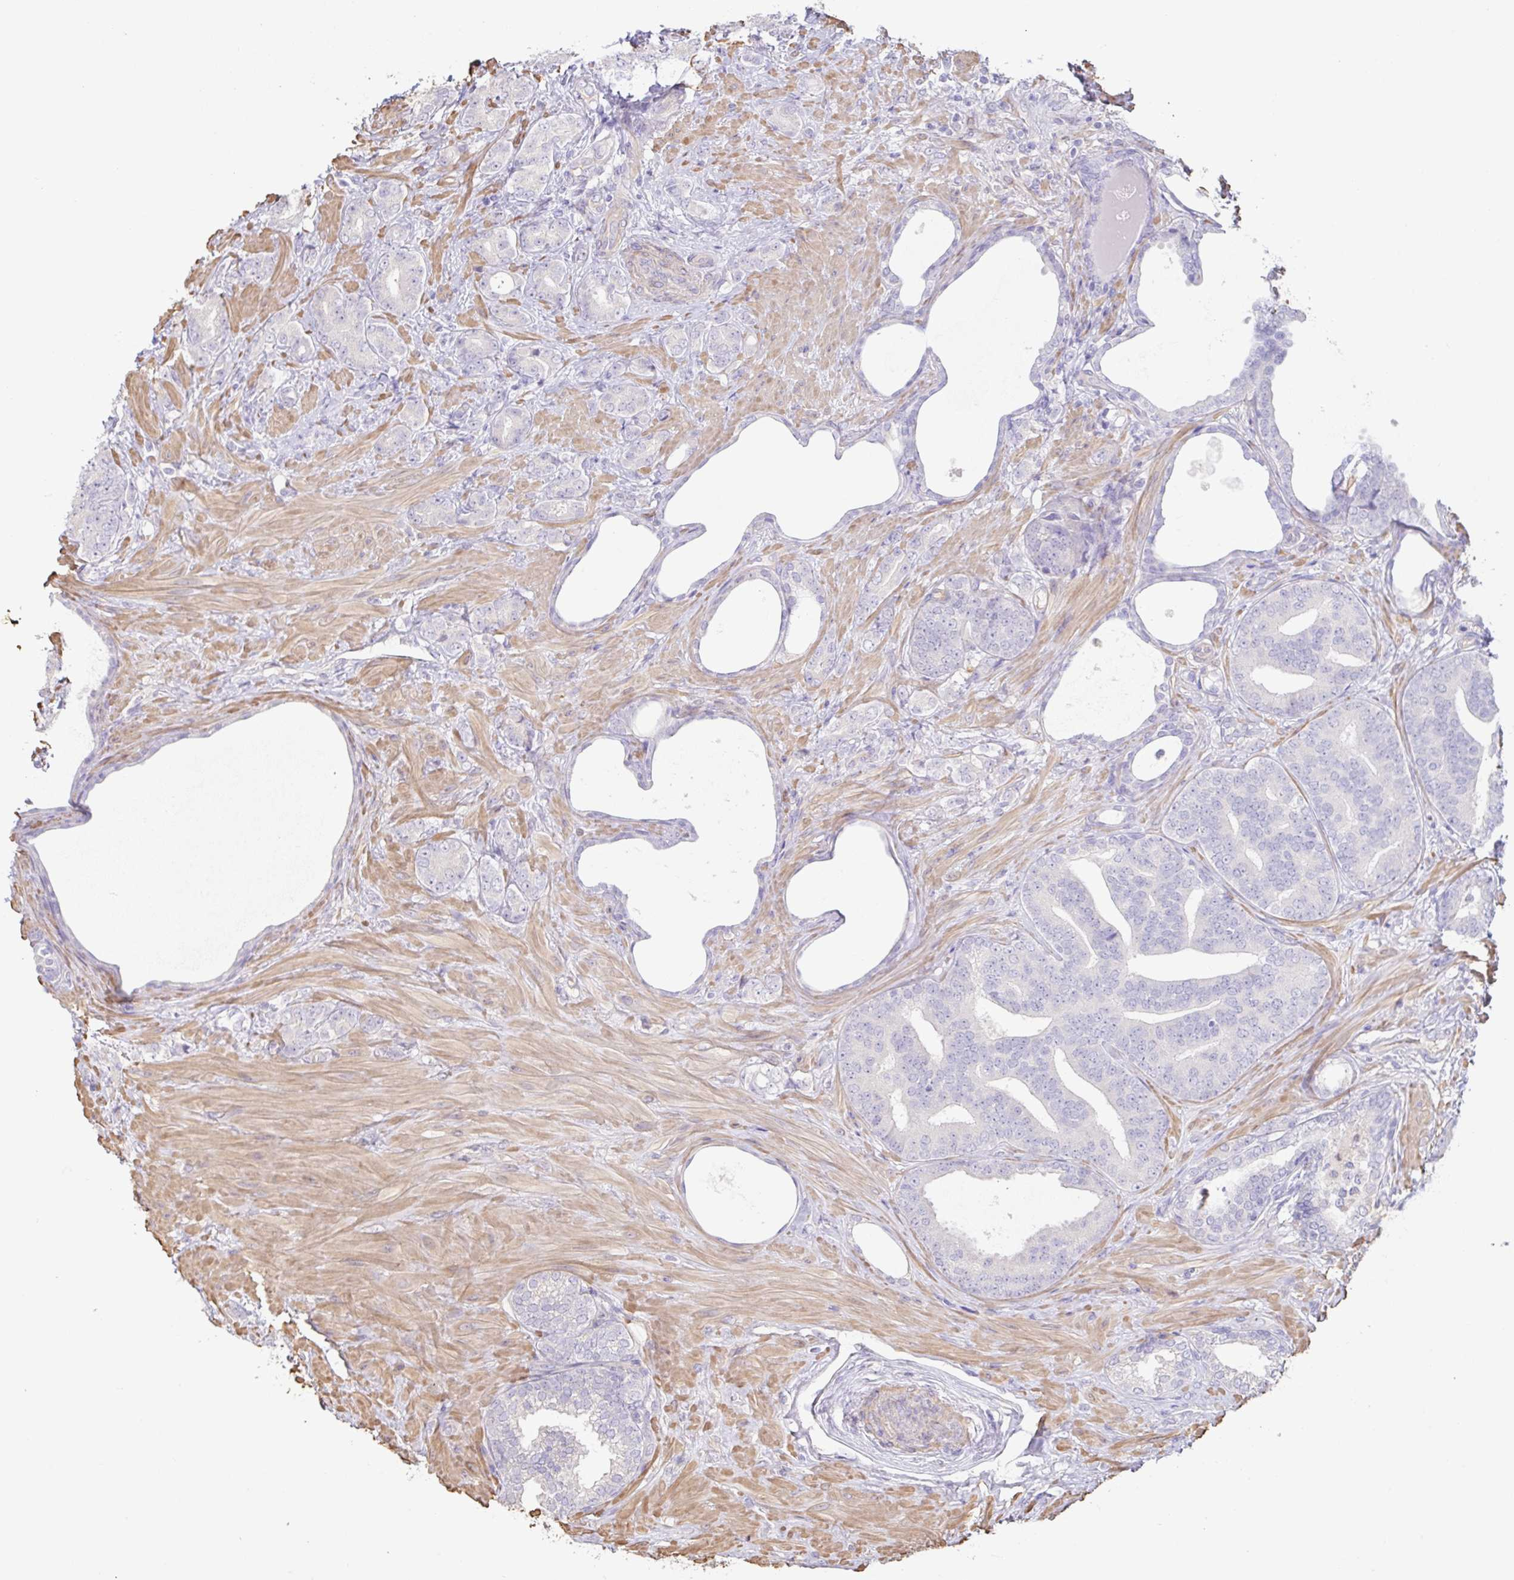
{"staining": {"intensity": "negative", "quantity": "none", "location": "none"}, "tissue": "prostate cancer", "cell_type": "Tumor cells", "image_type": "cancer", "snomed": [{"axis": "morphology", "description": "Adenocarcinoma, High grade"}, {"axis": "topography", "description": "Prostate"}], "caption": "An immunohistochemistry (IHC) histopathology image of prostate cancer is shown. There is no staining in tumor cells of prostate cancer. (DAB (3,3'-diaminobenzidine) IHC visualized using brightfield microscopy, high magnification).", "gene": "PYGM", "patient": {"sex": "male", "age": 62}}